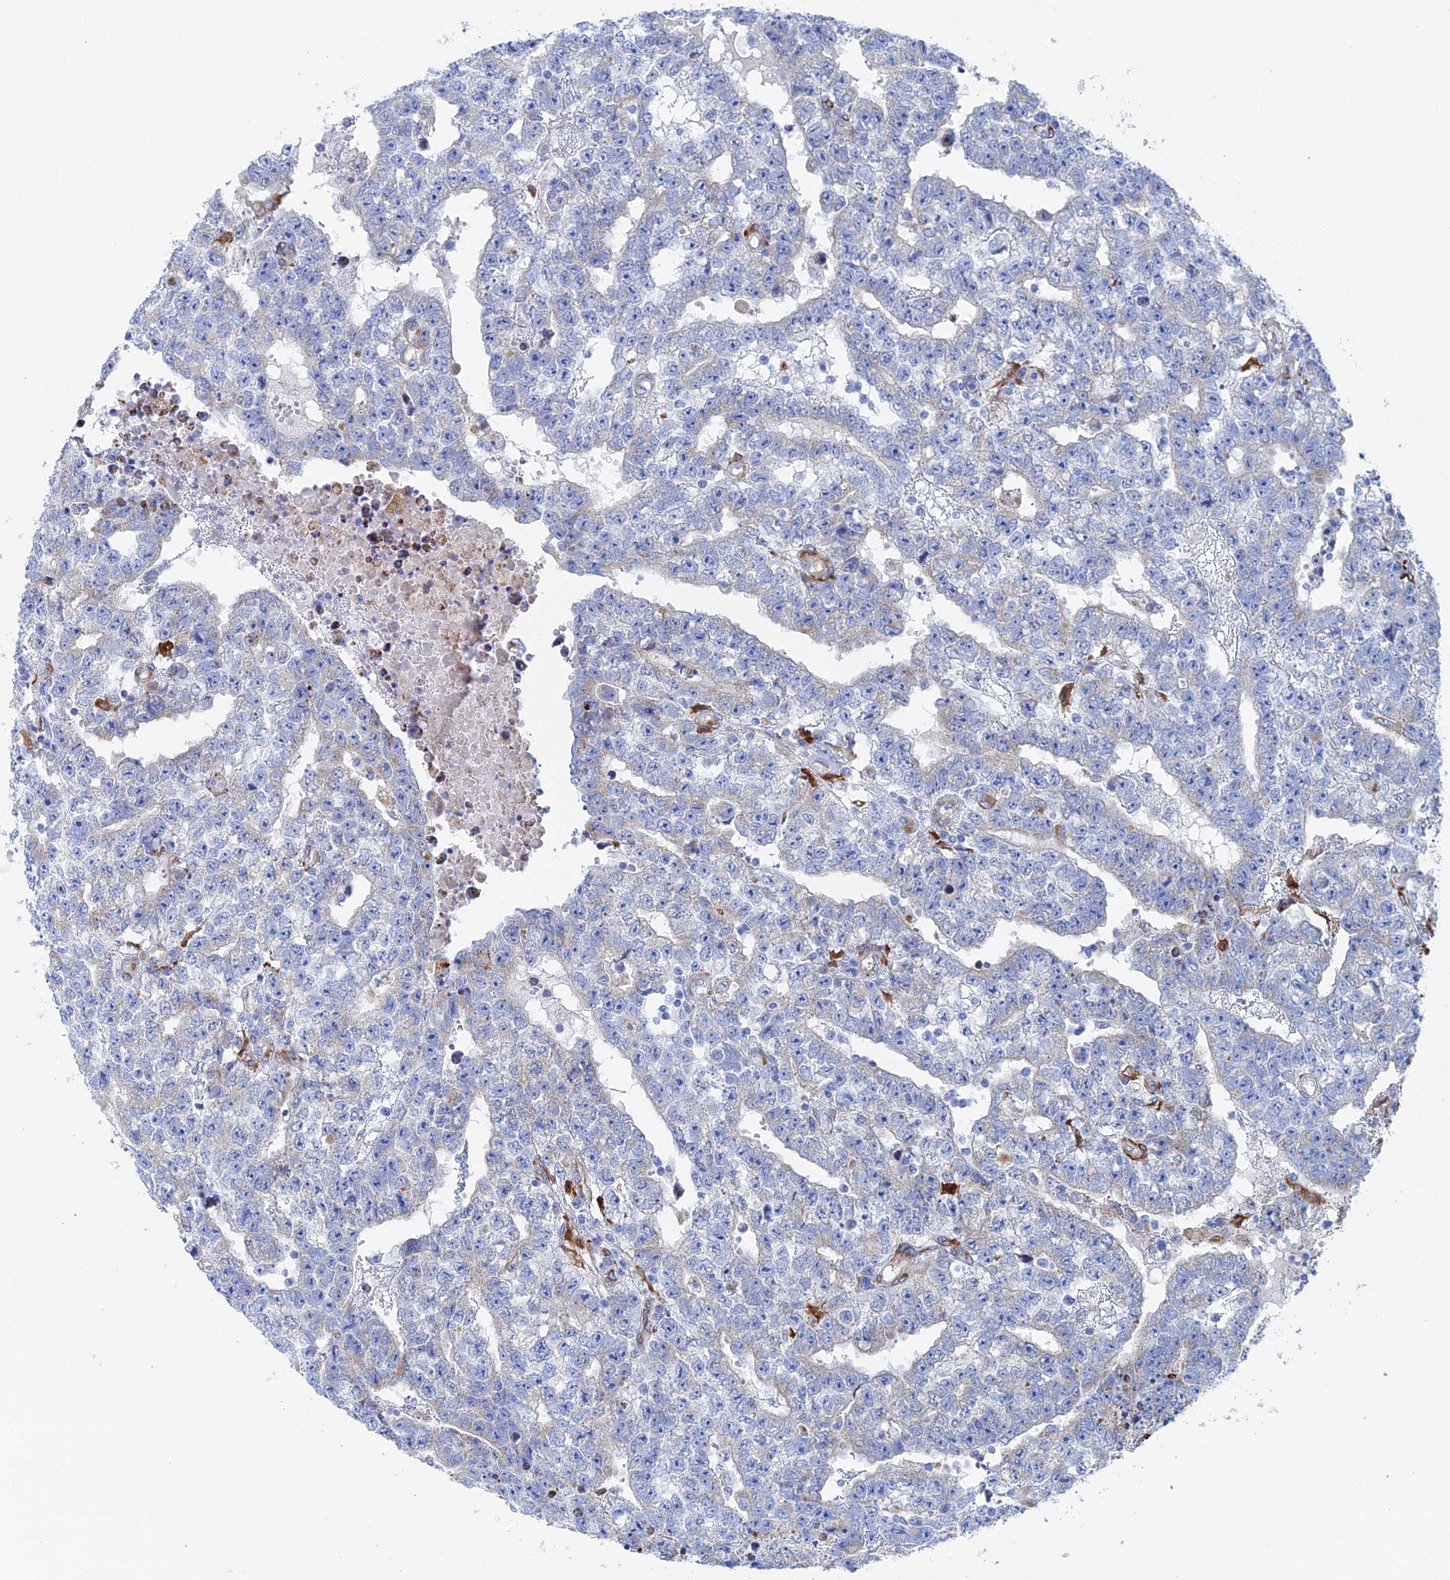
{"staining": {"intensity": "negative", "quantity": "none", "location": "none"}, "tissue": "testis cancer", "cell_type": "Tumor cells", "image_type": "cancer", "snomed": [{"axis": "morphology", "description": "Carcinoma, Embryonal, NOS"}, {"axis": "topography", "description": "Testis"}], "caption": "Immunohistochemistry histopathology image of neoplastic tissue: human testis cancer stained with DAB (3,3'-diaminobenzidine) reveals no significant protein positivity in tumor cells.", "gene": "COG7", "patient": {"sex": "male", "age": 25}}